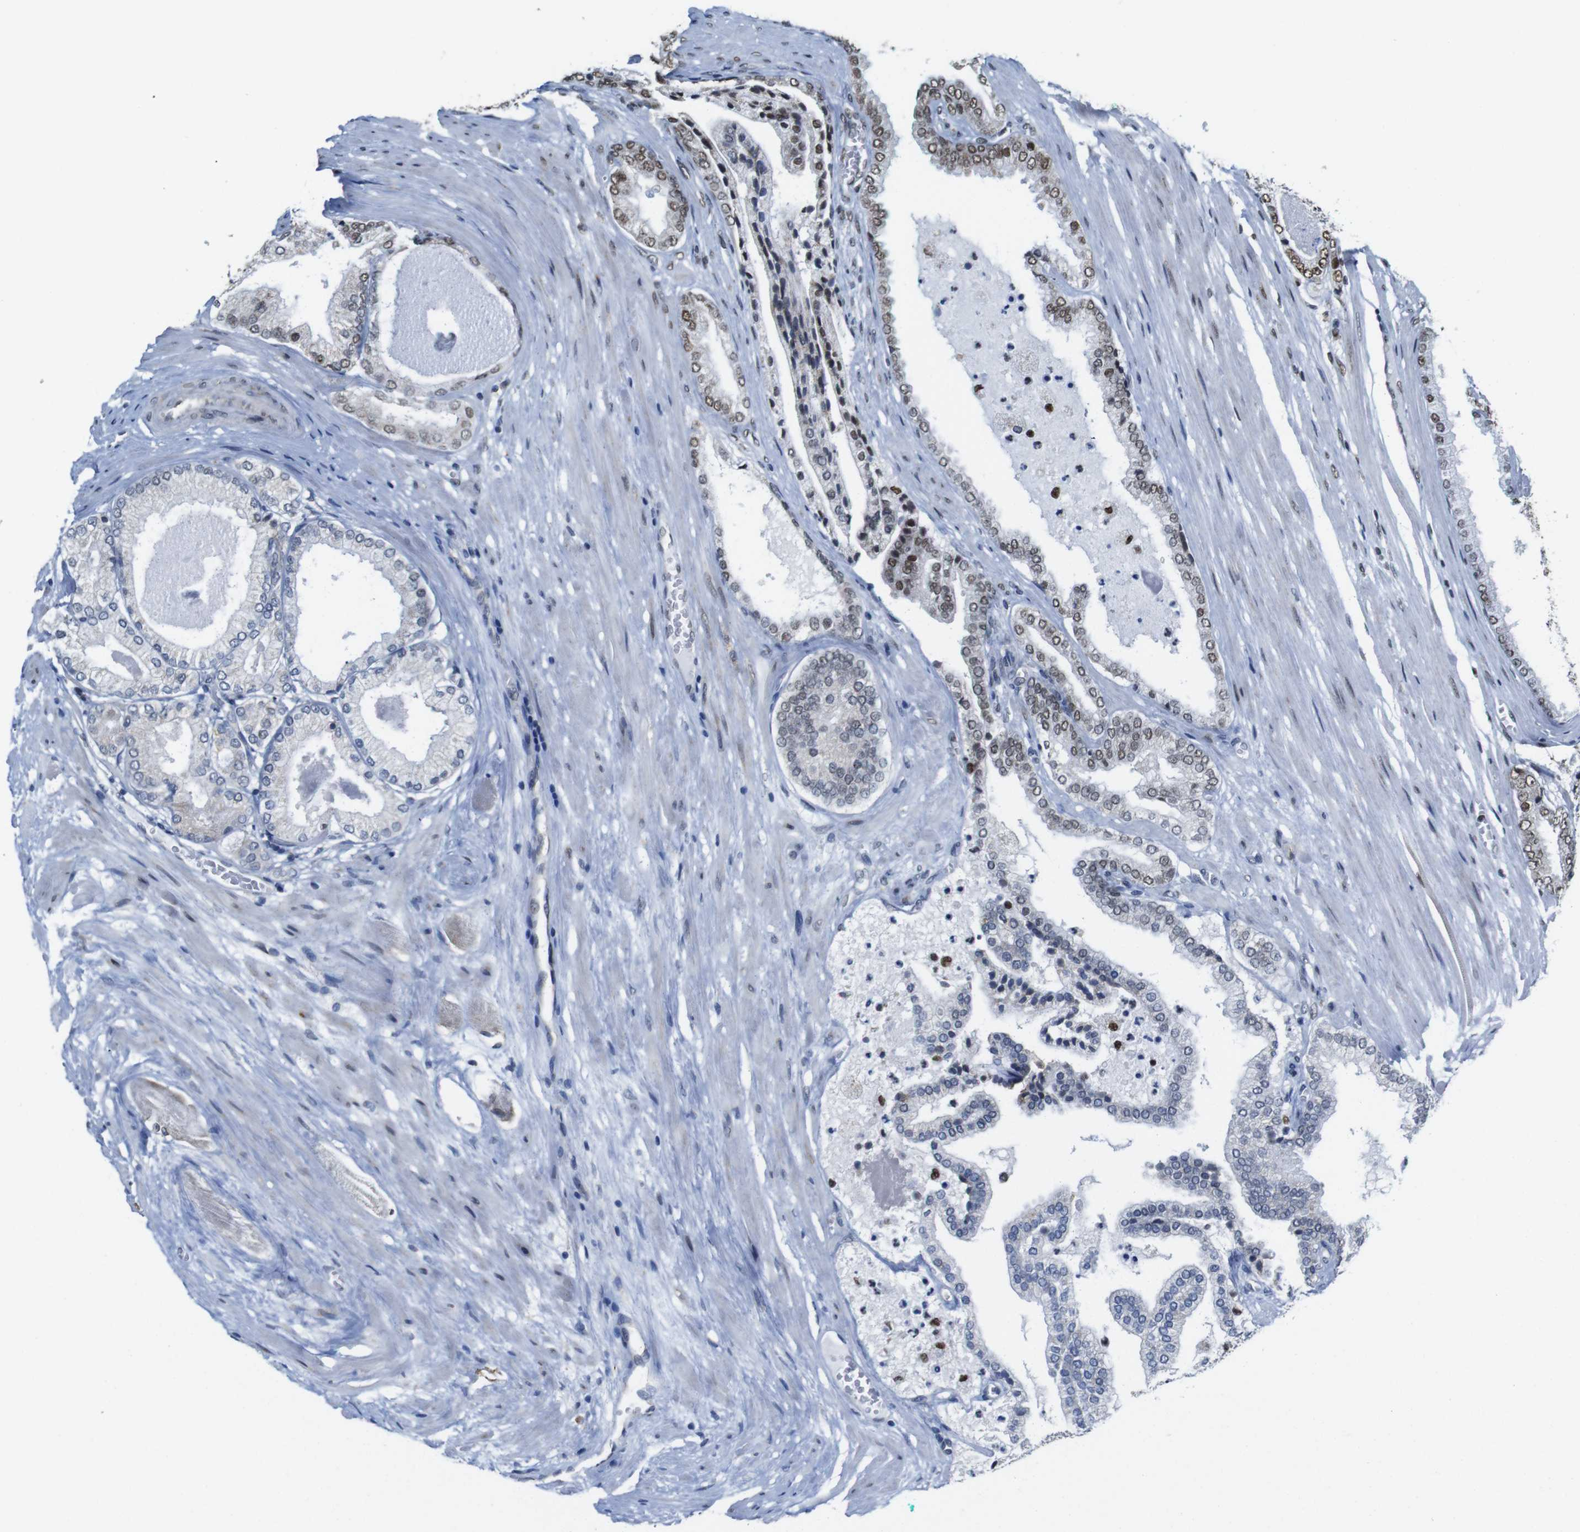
{"staining": {"intensity": "weak", "quantity": "25%-75%", "location": "nuclear"}, "tissue": "prostate cancer", "cell_type": "Tumor cells", "image_type": "cancer", "snomed": [{"axis": "morphology", "description": "Adenocarcinoma, High grade"}, {"axis": "topography", "description": "Prostate"}], "caption": "Immunohistochemistry staining of prostate cancer (adenocarcinoma (high-grade)), which displays low levels of weak nuclear positivity in about 25%-75% of tumor cells indicating weak nuclear protein expression. The staining was performed using DAB (3,3'-diaminobenzidine) (brown) for protein detection and nuclei were counterstained in hematoxylin (blue).", "gene": "ROMO1", "patient": {"sex": "male", "age": 59}}